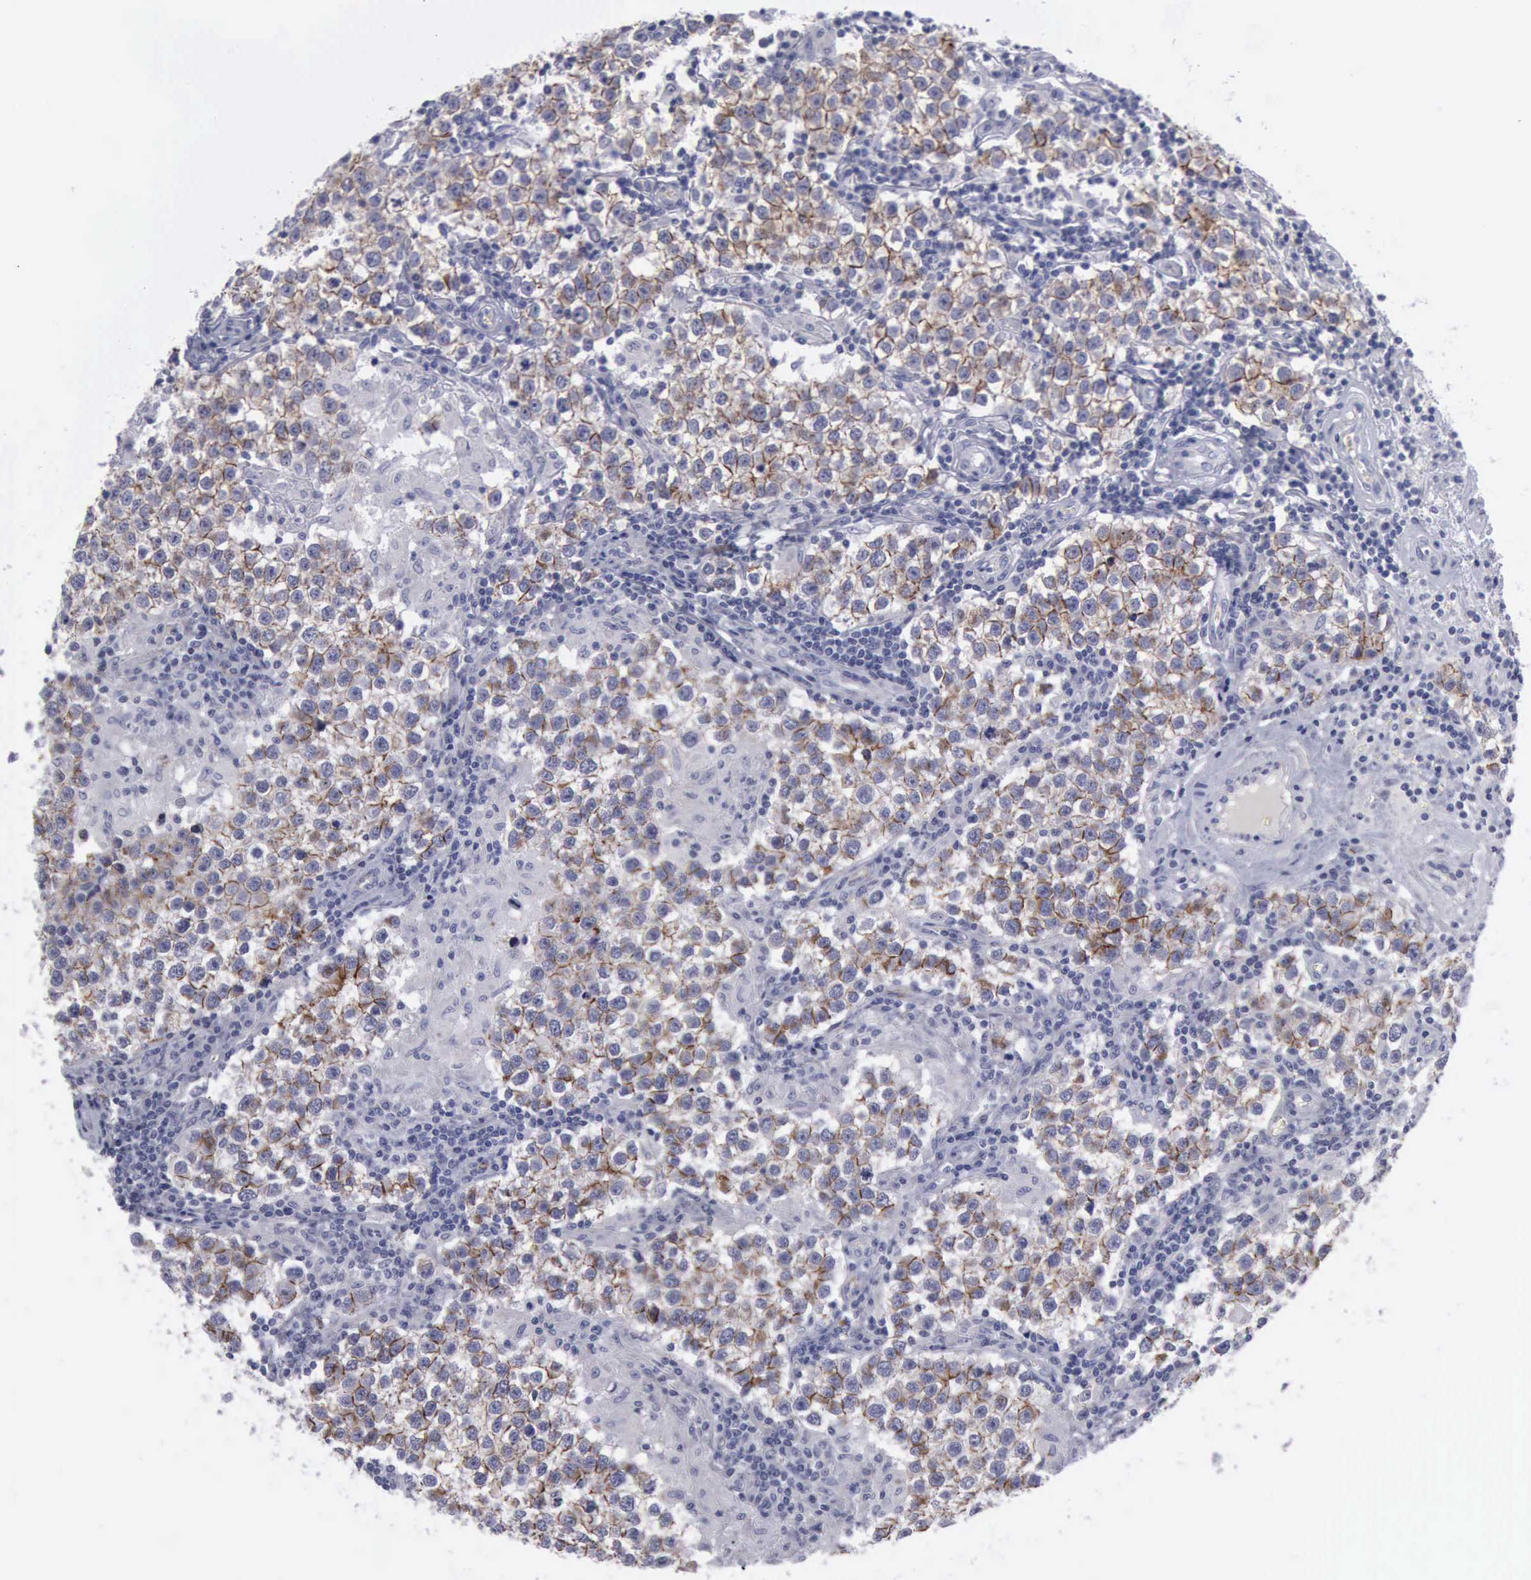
{"staining": {"intensity": "moderate", "quantity": "25%-75%", "location": "cytoplasmic/membranous"}, "tissue": "testis cancer", "cell_type": "Tumor cells", "image_type": "cancer", "snomed": [{"axis": "morphology", "description": "Seminoma, NOS"}, {"axis": "topography", "description": "Testis"}], "caption": "Human seminoma (testis) stained for a protein (brown) displays moderate cytoplasmic/membranous positive expression in approximately 25%-75% of tumor cells.", "gene": "CDH2", "patient": {"sex": "male", "age": 36}}